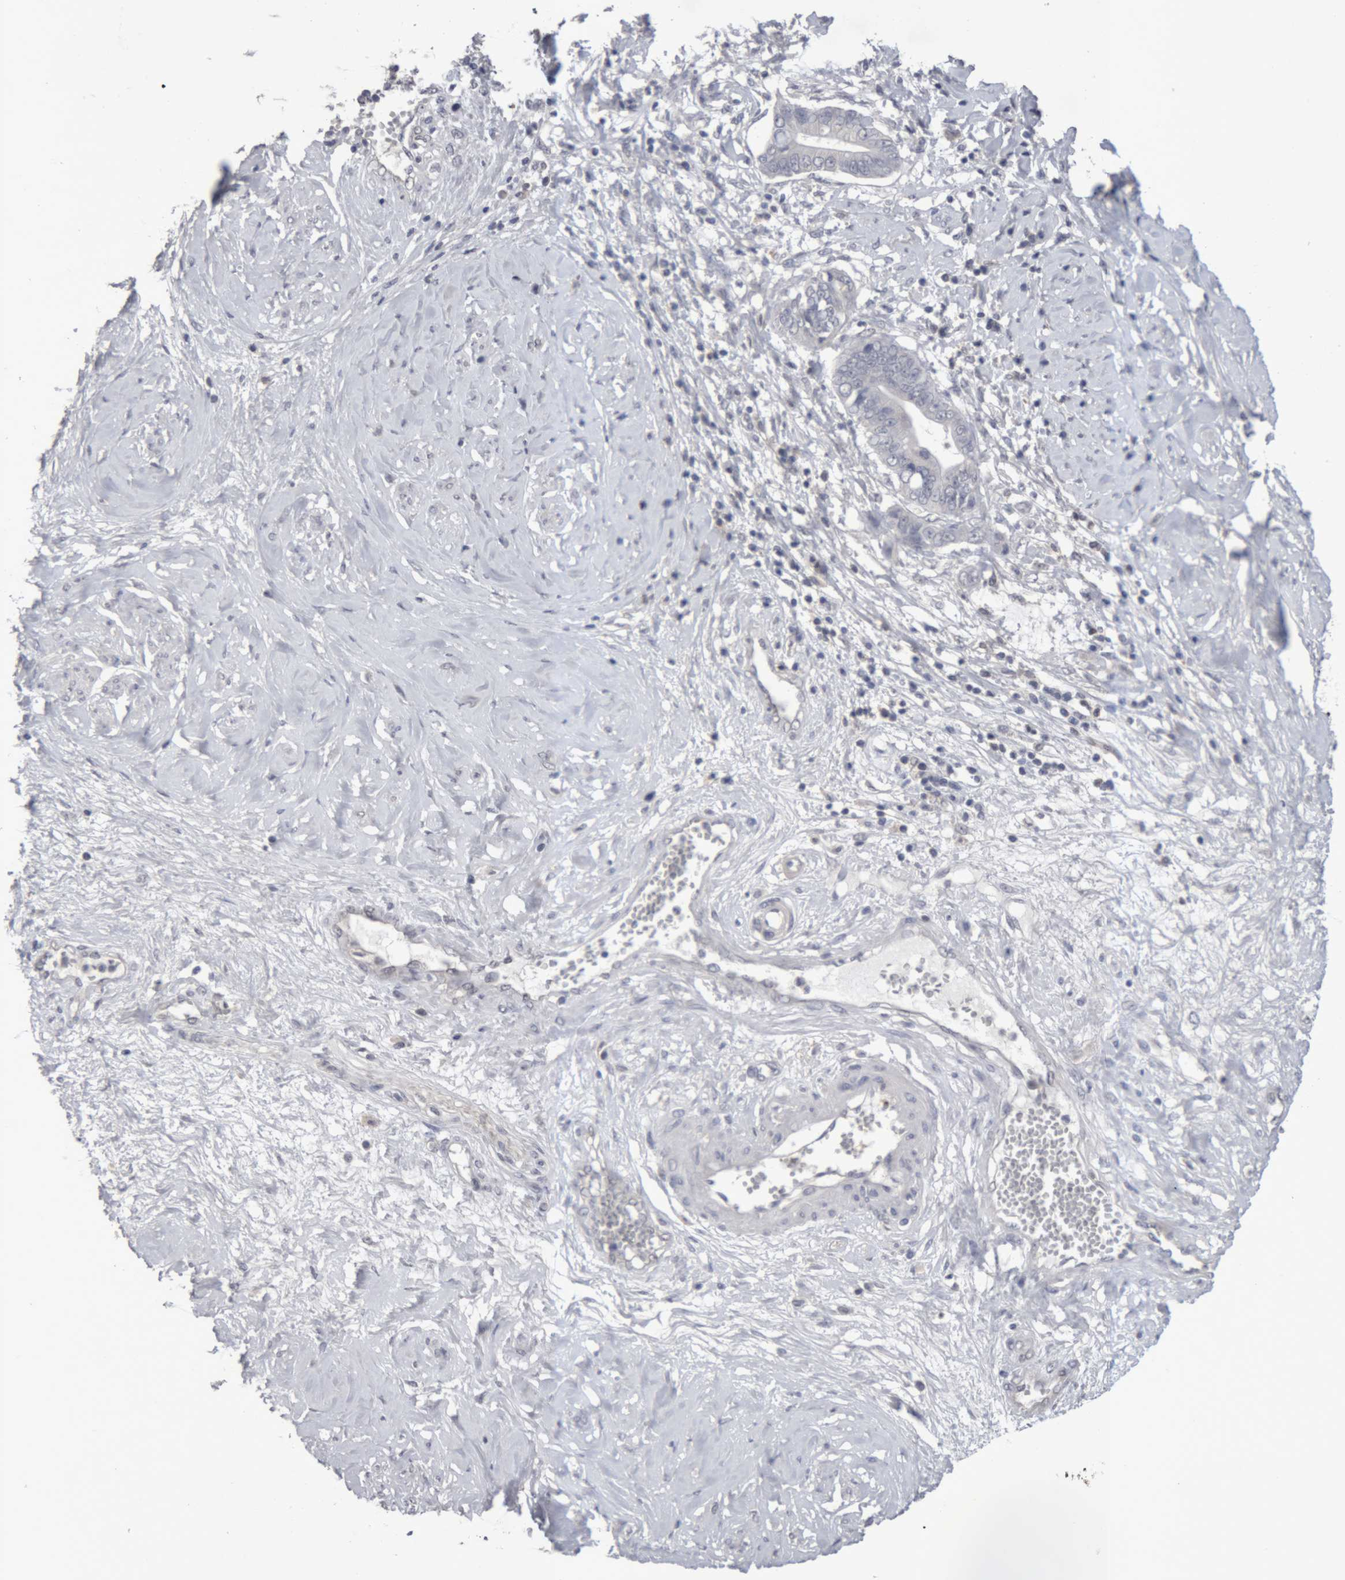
{"staining": {"intensity": "negative", "quantity": "none", "location": "none"}, "tissue": "cervical cancer", "cell_type": "Tumor cells", "image_type": "cancer", "snomed": [{"axis": "morphology", "description": "Adenocarcinoma, NOS"}, {"axis": "topography", "description": "Cervix"}], "caption": "Cervical adenocarcinoma was stained to show a protein in brown. There is no significant expression in tumor cells.", "gene": "NFATC2", "patient": {"sex": "female", "age": 44}}